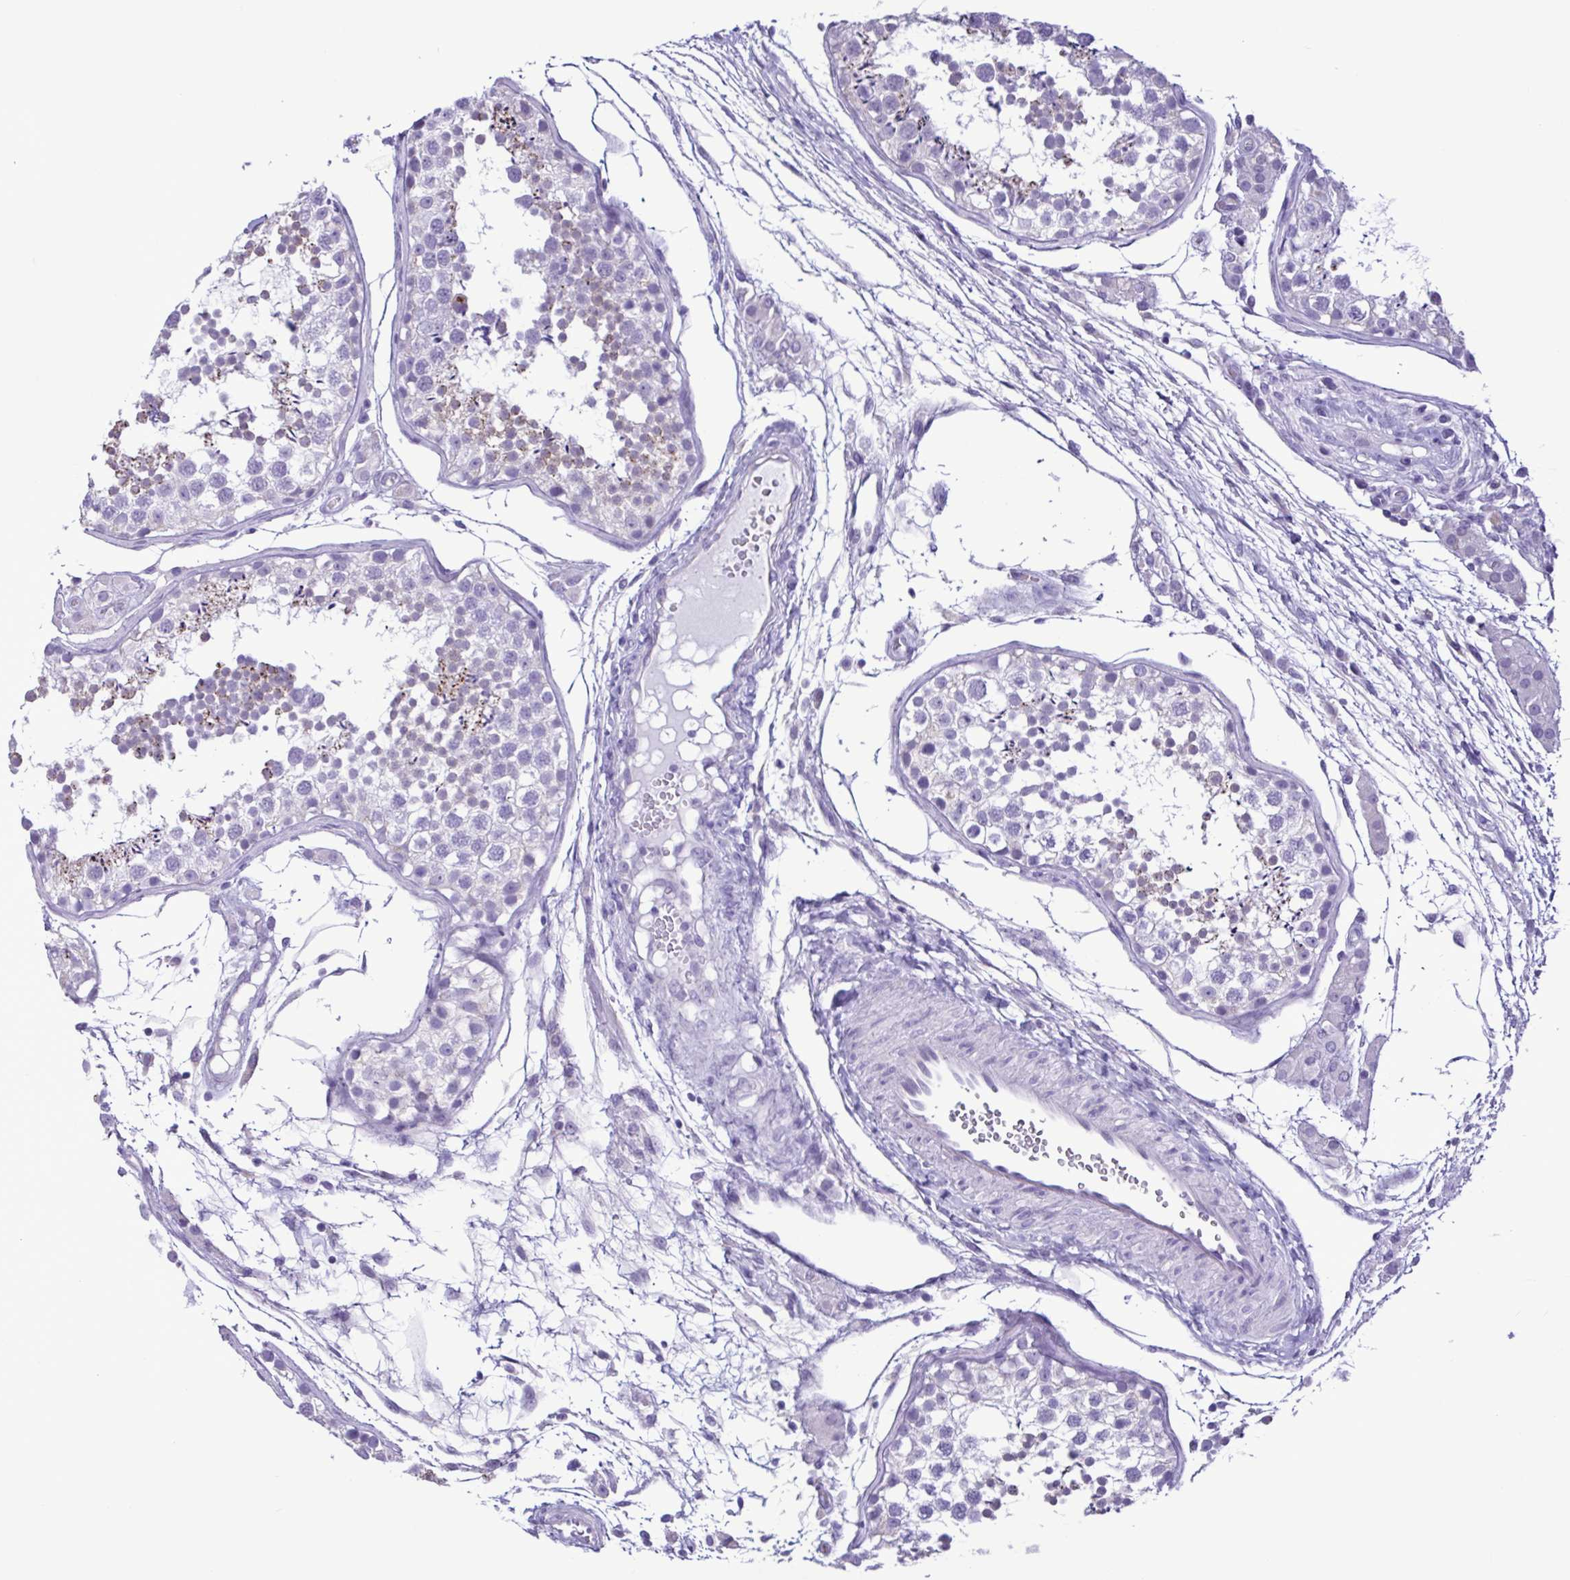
{"staining": {"intensity": "moderate", "quantity": "<25%", "location": "cytoplasmic/membranous"}, "tissue": "testis", "cell_type": "Cells in seminiferous ducts", "image_type": "normal", "snomed": [{"axis": "morphology", "description": "Normal tissue, NOS"}, {"axis": "morphology", "description": "Seminoma, NOS"}, {"axis": "topography", "description": "Testis"}], "caption": "Protein staining shows moderate cytoplasmic/membranous positivity in approximately <25% of cells in seminiferous ducts in normal testis.", "gene": "CBY2", "patient": {"sex": "male", "age": 29}}